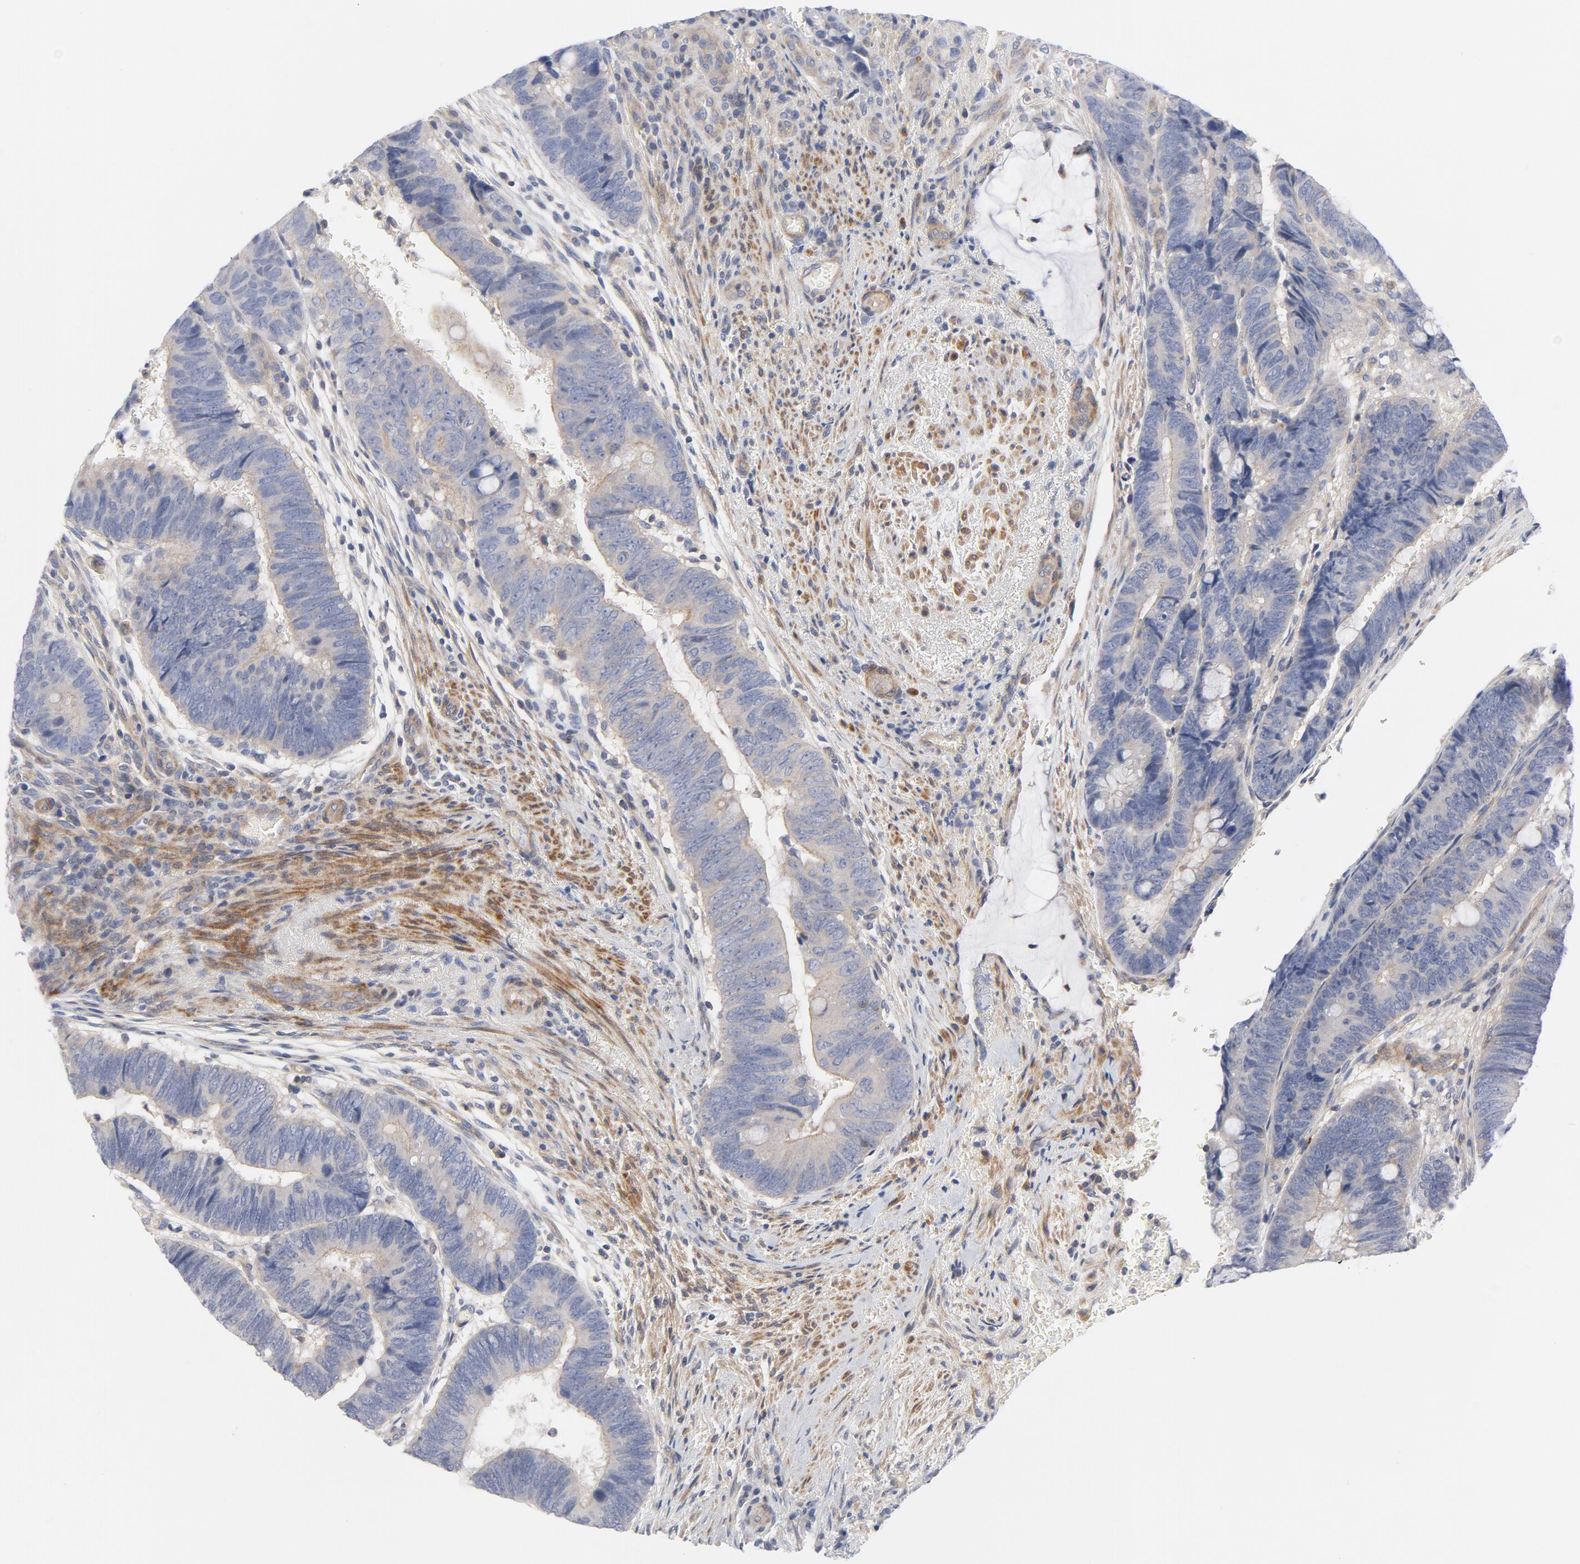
{"staining": {"intensity": "negative", "quantity": "none", "location": "none"}, "tissue": "colorectal cancer", "cell_type": "Tumor cells", "image_type": "cancer", "snomed": [{"axis": "morphology", "description": "Normal tissue, NOS"}, {"axis": "morphology", "description": "Adenocarcinoma, NOS"}, {"axis": "topography", "description": "Rectum"}], "caption": "There is no significant expression in tumor cells of adenocarcinoma (colorectal).", "gene": "ROCK1", "patient": {"sex": "male", "age": 92}}